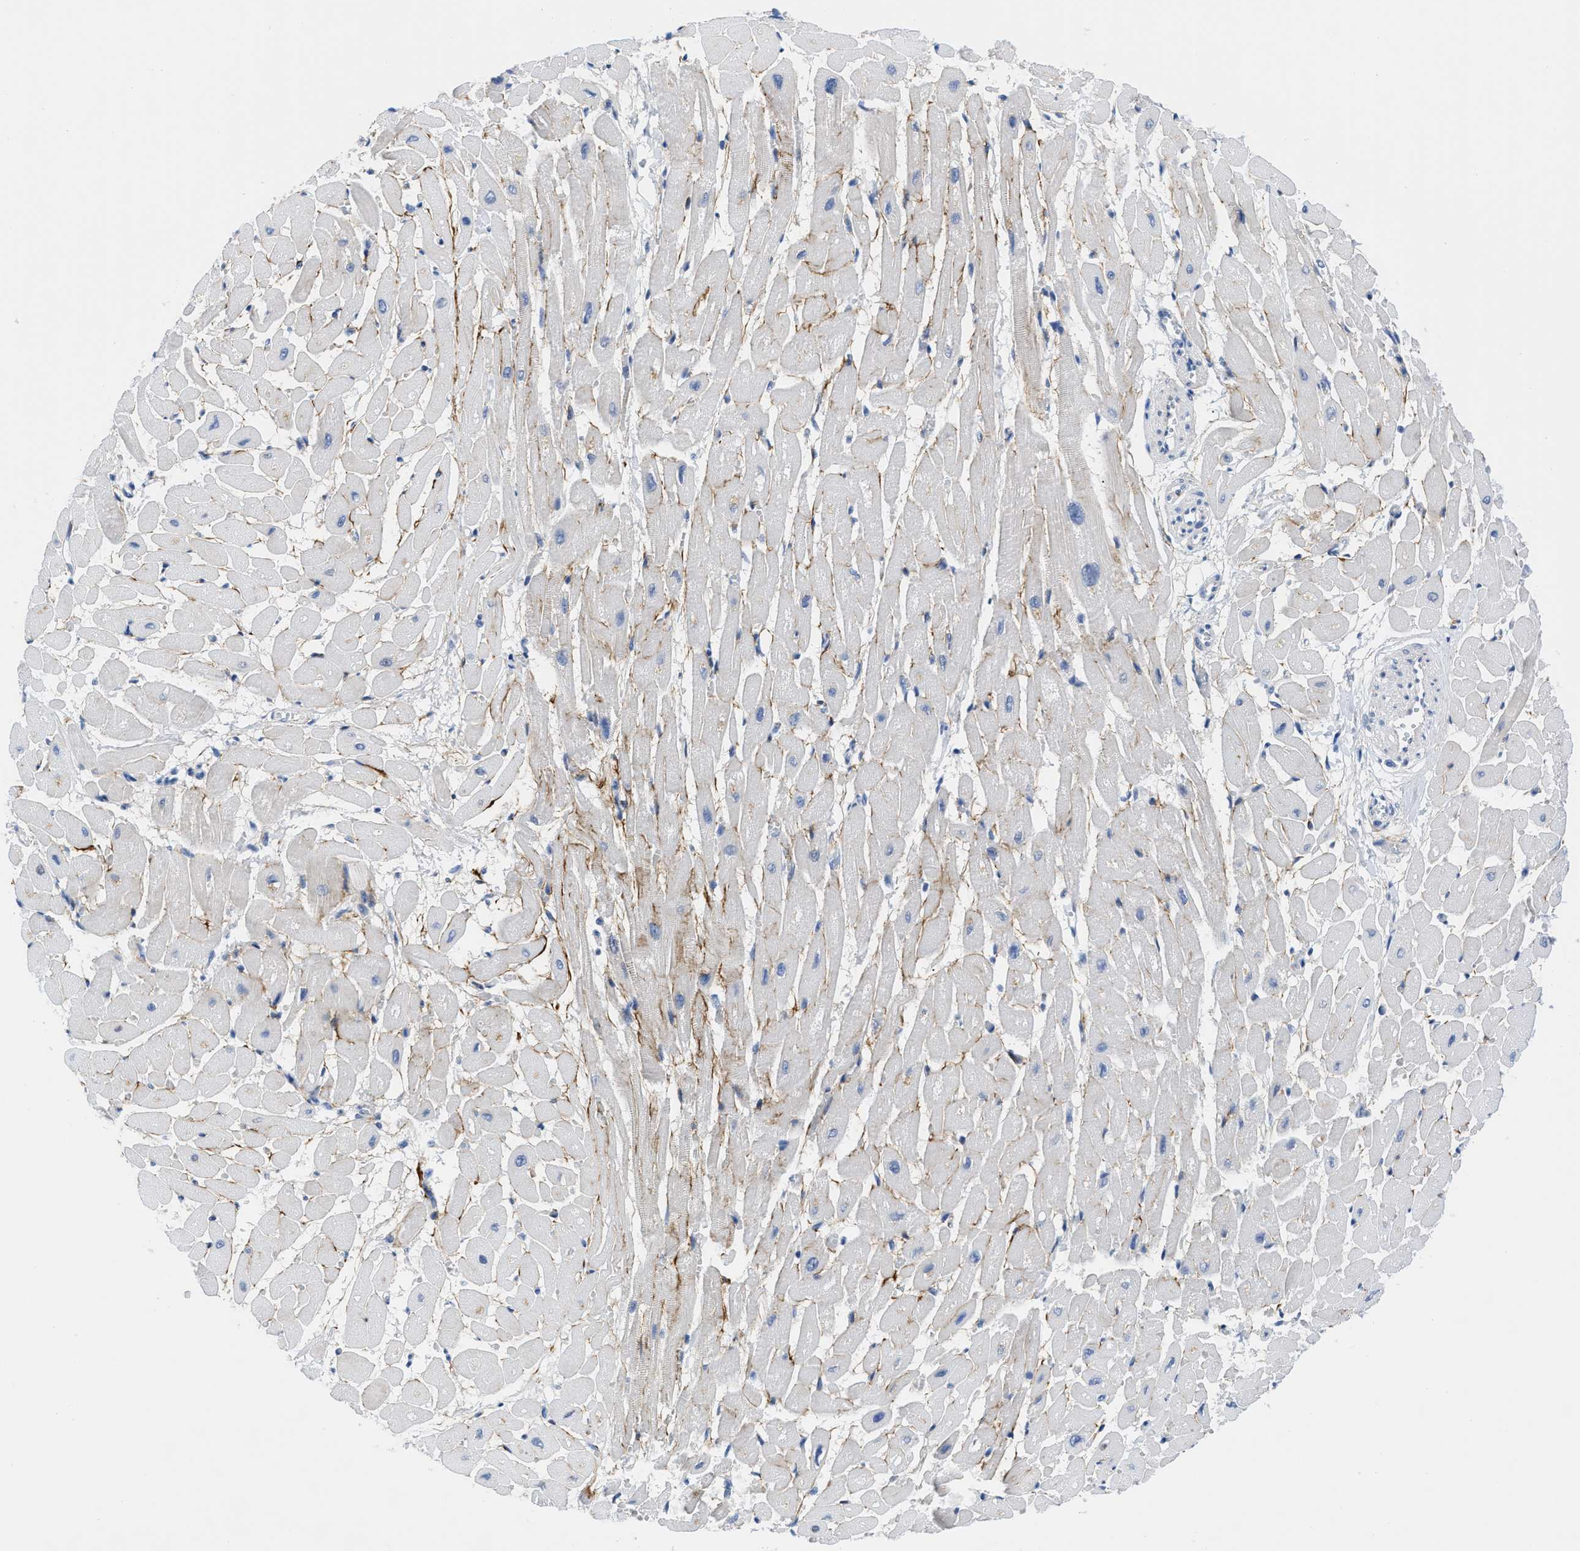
{"staining": {"intensity": "weak", "quantity": "25%-75%", "location": "cytoplasmic/membranous"}, "tissue": "heart muscle", "cell_type": "Cardiomyocytes", "image_type": "normal", "snomed": [{"axis": "morphology", "description": "Normal tissue, NOS"}, {"axis": "topography", "description": "Heart"}], "caption": "Protein staining exhibits weak cytoplasmic/membranous positivity in about 25%-75% of cardiomyocytes in normal heart muscle.", "gene": "OR9K2", "patient": {"sex": "male", "age": 45}}